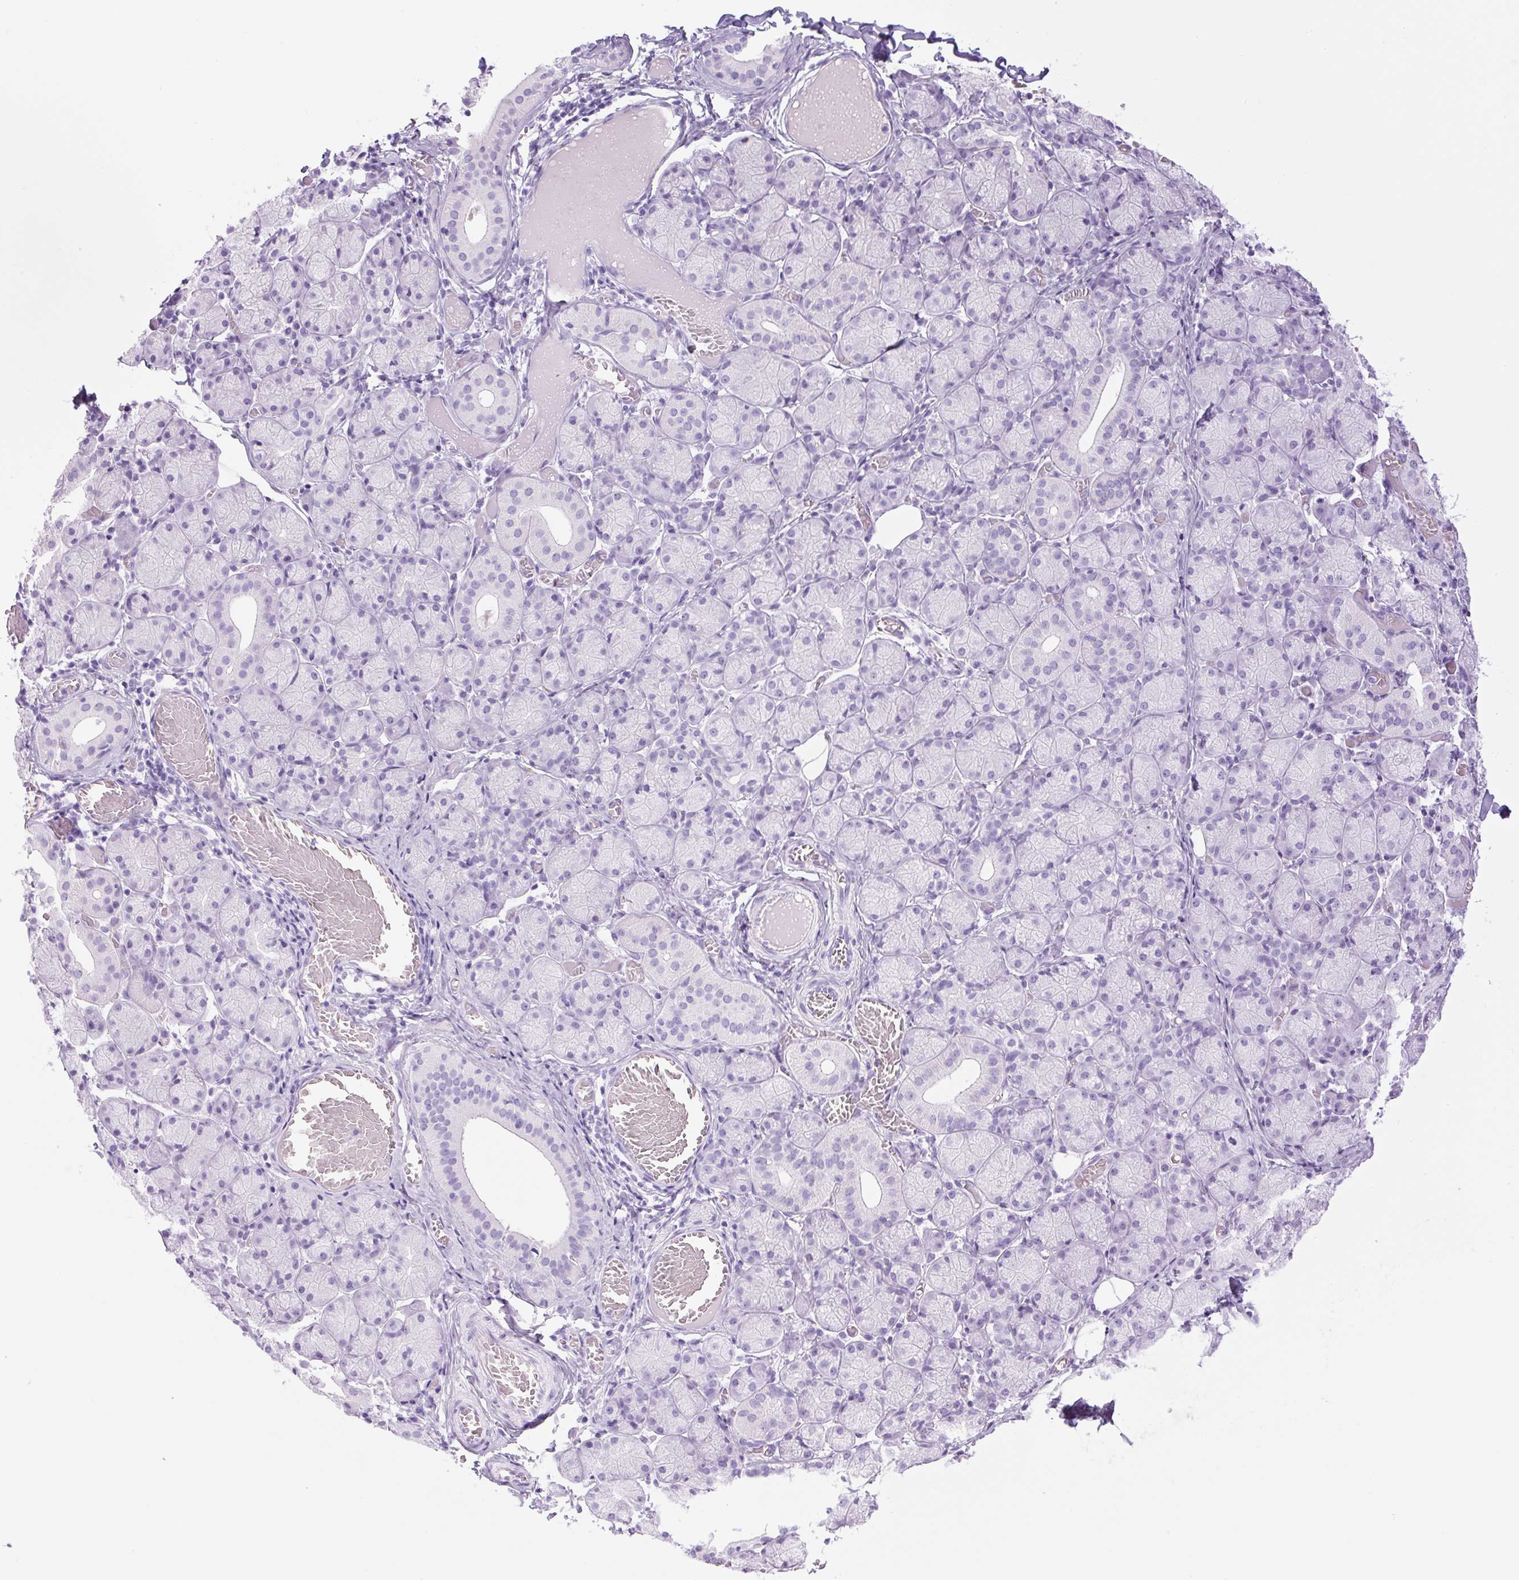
{"staining": {"intensity": "negative", "quantity": "none", "location": "none"}, "tissue": "salivary gland", "cell_type": "Glandular cells", "image_type": "normal", "snomed": [{"axis": "morphology", "description": "Normal tissue, NOS"}, {"axis": "topography", "description": "Salivary gland"}], "caption": "The immunohistochemistry photomicrograph has no significant expression in glandular cells of salivary gland. The staining was performed using DAB (3,3'-diaminobenzidine) to visualize the protein expression in brown, while the nuclei were stained in blue with hematoxylin (Magnification: 20x).", "gene": "RSPO4", "patient": {"sex": "female", "age": 24}}